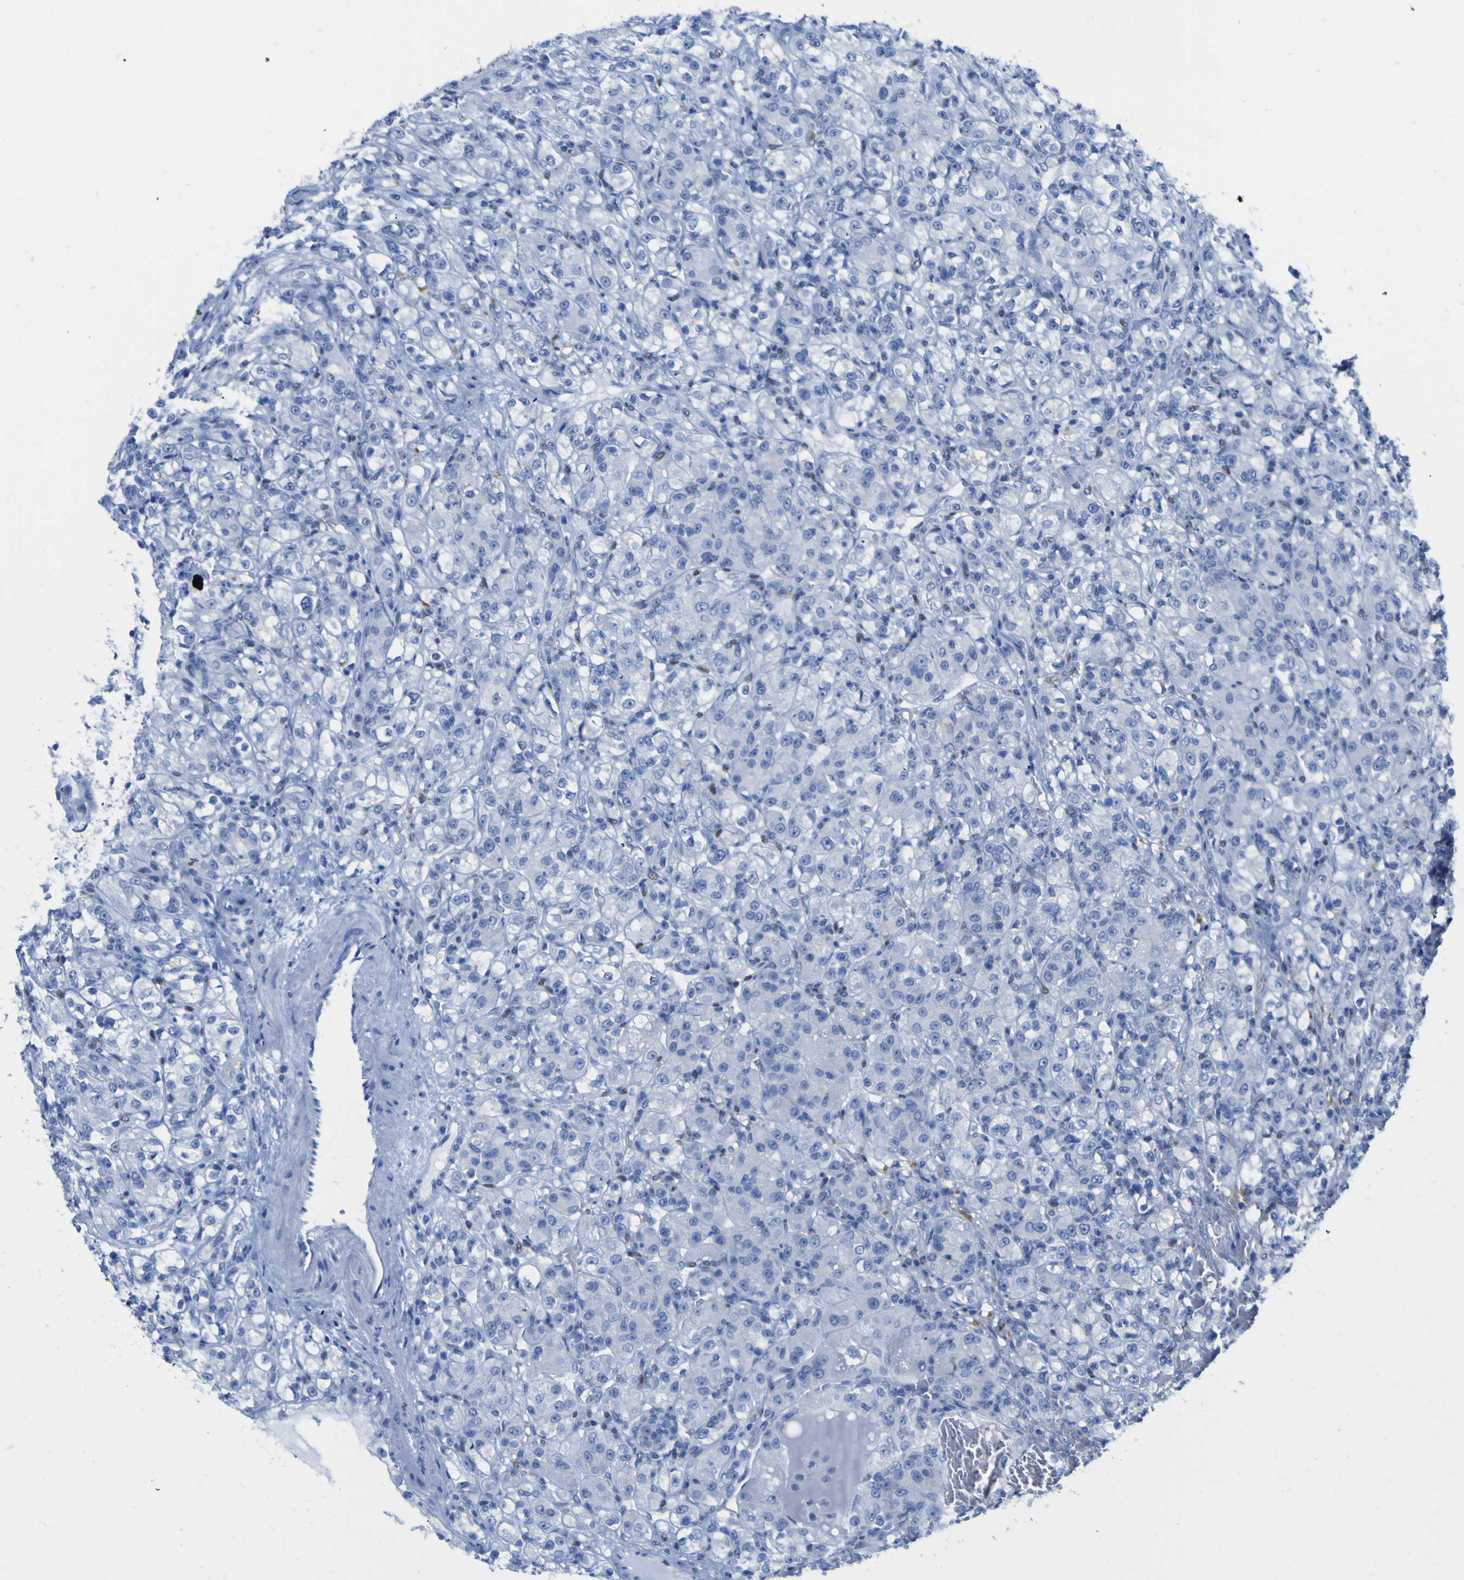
{"staining": {"intensity": "negative", "quantity": "none", "location": "none"}, "tissue": "renal cancer", "cell_type": "Tumor cells", "image_type": "cancer", "snomed": [{"axis": "morphology", "description": "Adenocarcinoma, NOS"}, {"axis": "topography", "description": "Kidney"}], "caption": "Immunohistochemistry image of neoplastic tissue: adenocarcinoma (renal) stained with DAB shows no significant protein expression in tumor cells. (DAB IHC with hematoxylin counter stain).", "gene": "DACH1", "patient": {"sex": "male", "age": 61}}